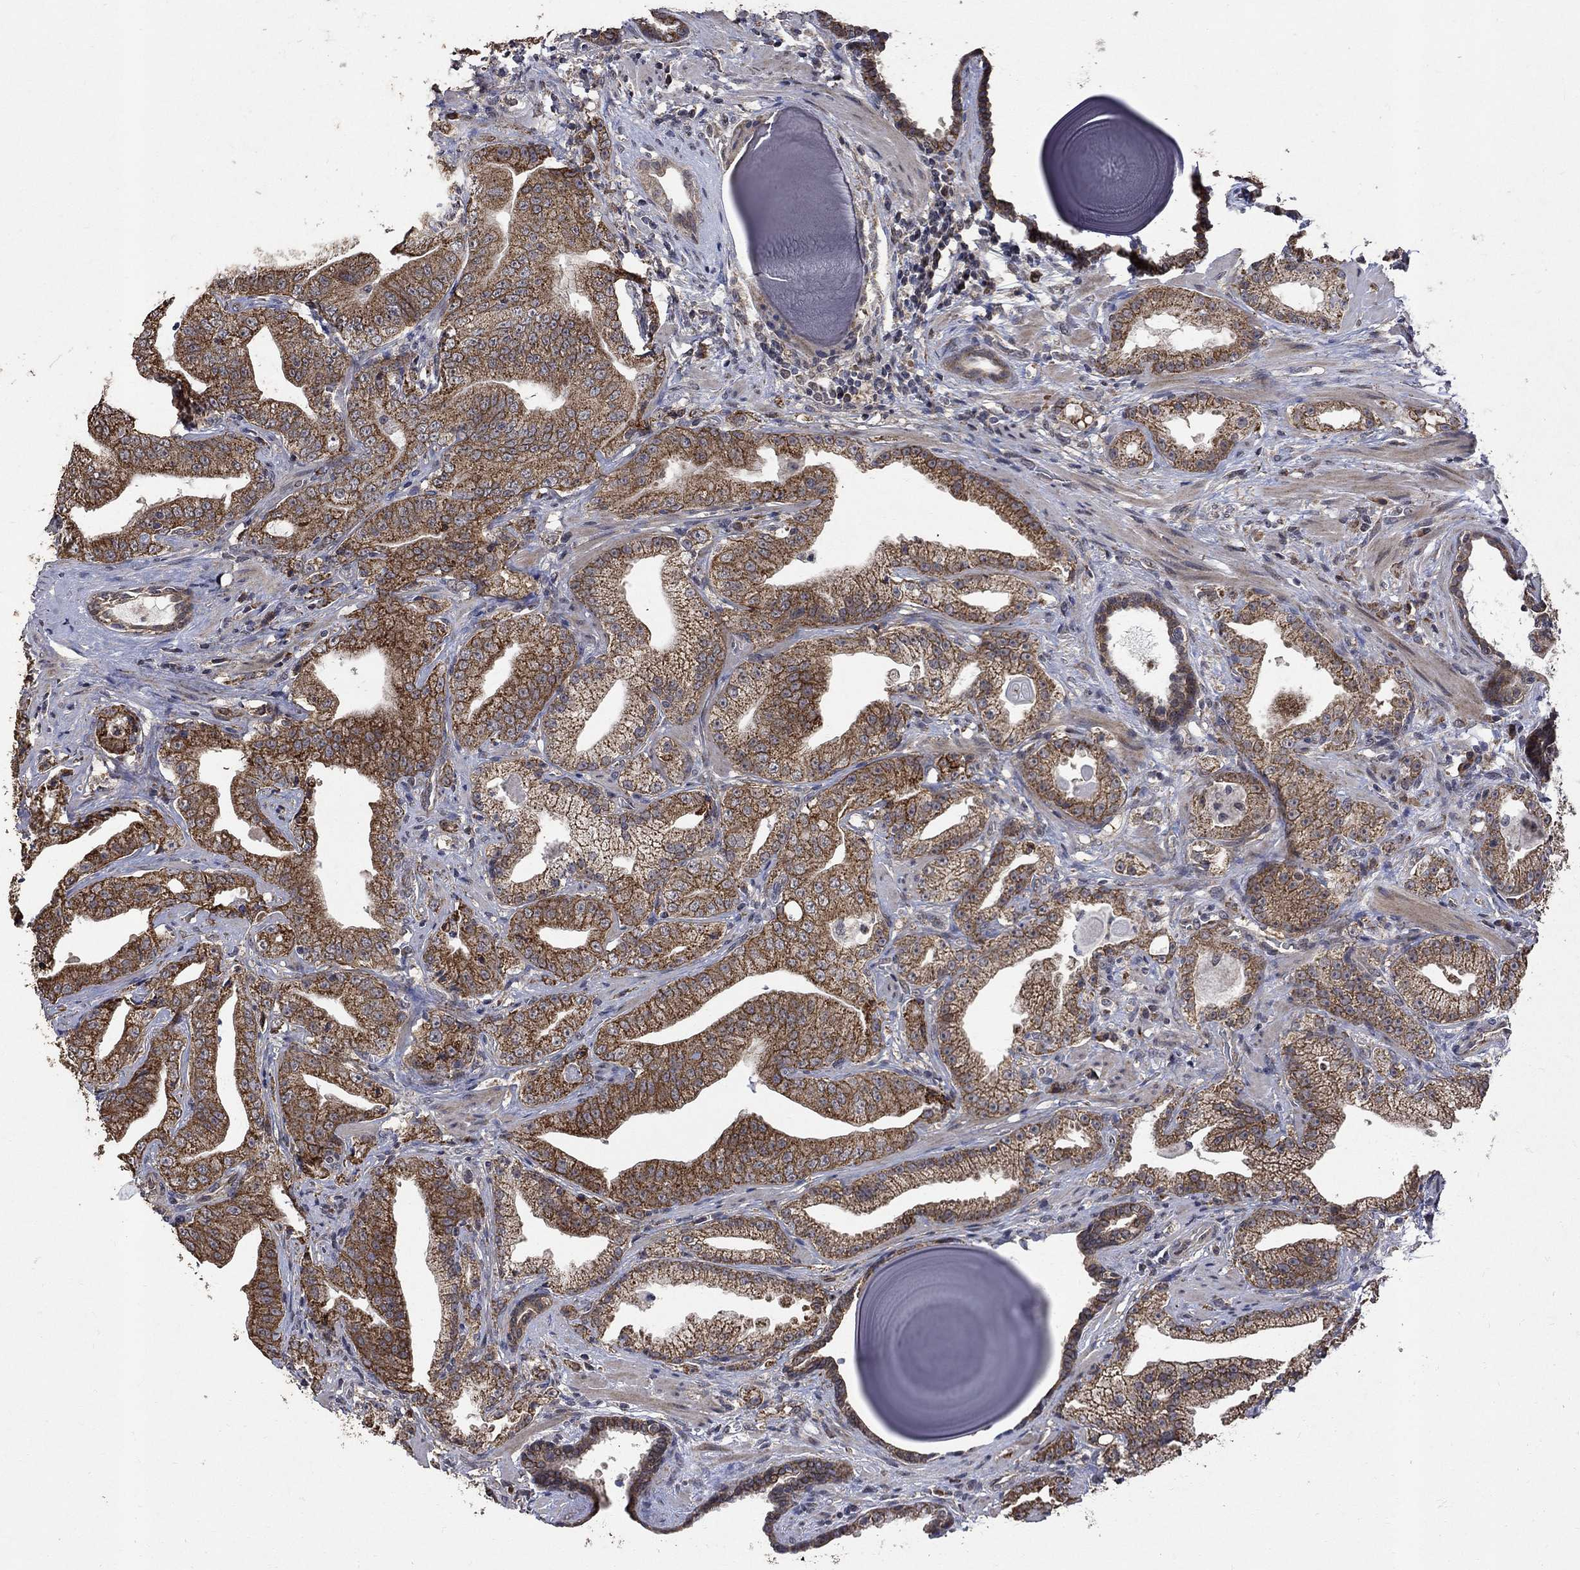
{"staining": {"intensity": "strong", "quantity": "25%-75%", "location": "cytoplasmic/membranous"}, "tissue": "prostate cancer", "cell_type": "Tumor cells", "image_type": "cancer", "snomed": [{"axis": "morphology", "description": "Adenocarcinoma, Low grade"}, {"axis": "topography", "description": "Prostate"}], "caption": "This photomicrograph demonstrates immunohistochemistry staining of prostate low-grade adenocarcinoma, with high strong cytoplasmic/membranous expression in approximately 25%-75% of tumor cells.", "gene": "ANKRA2", "patient": {"sex": "male", "age": 62}}